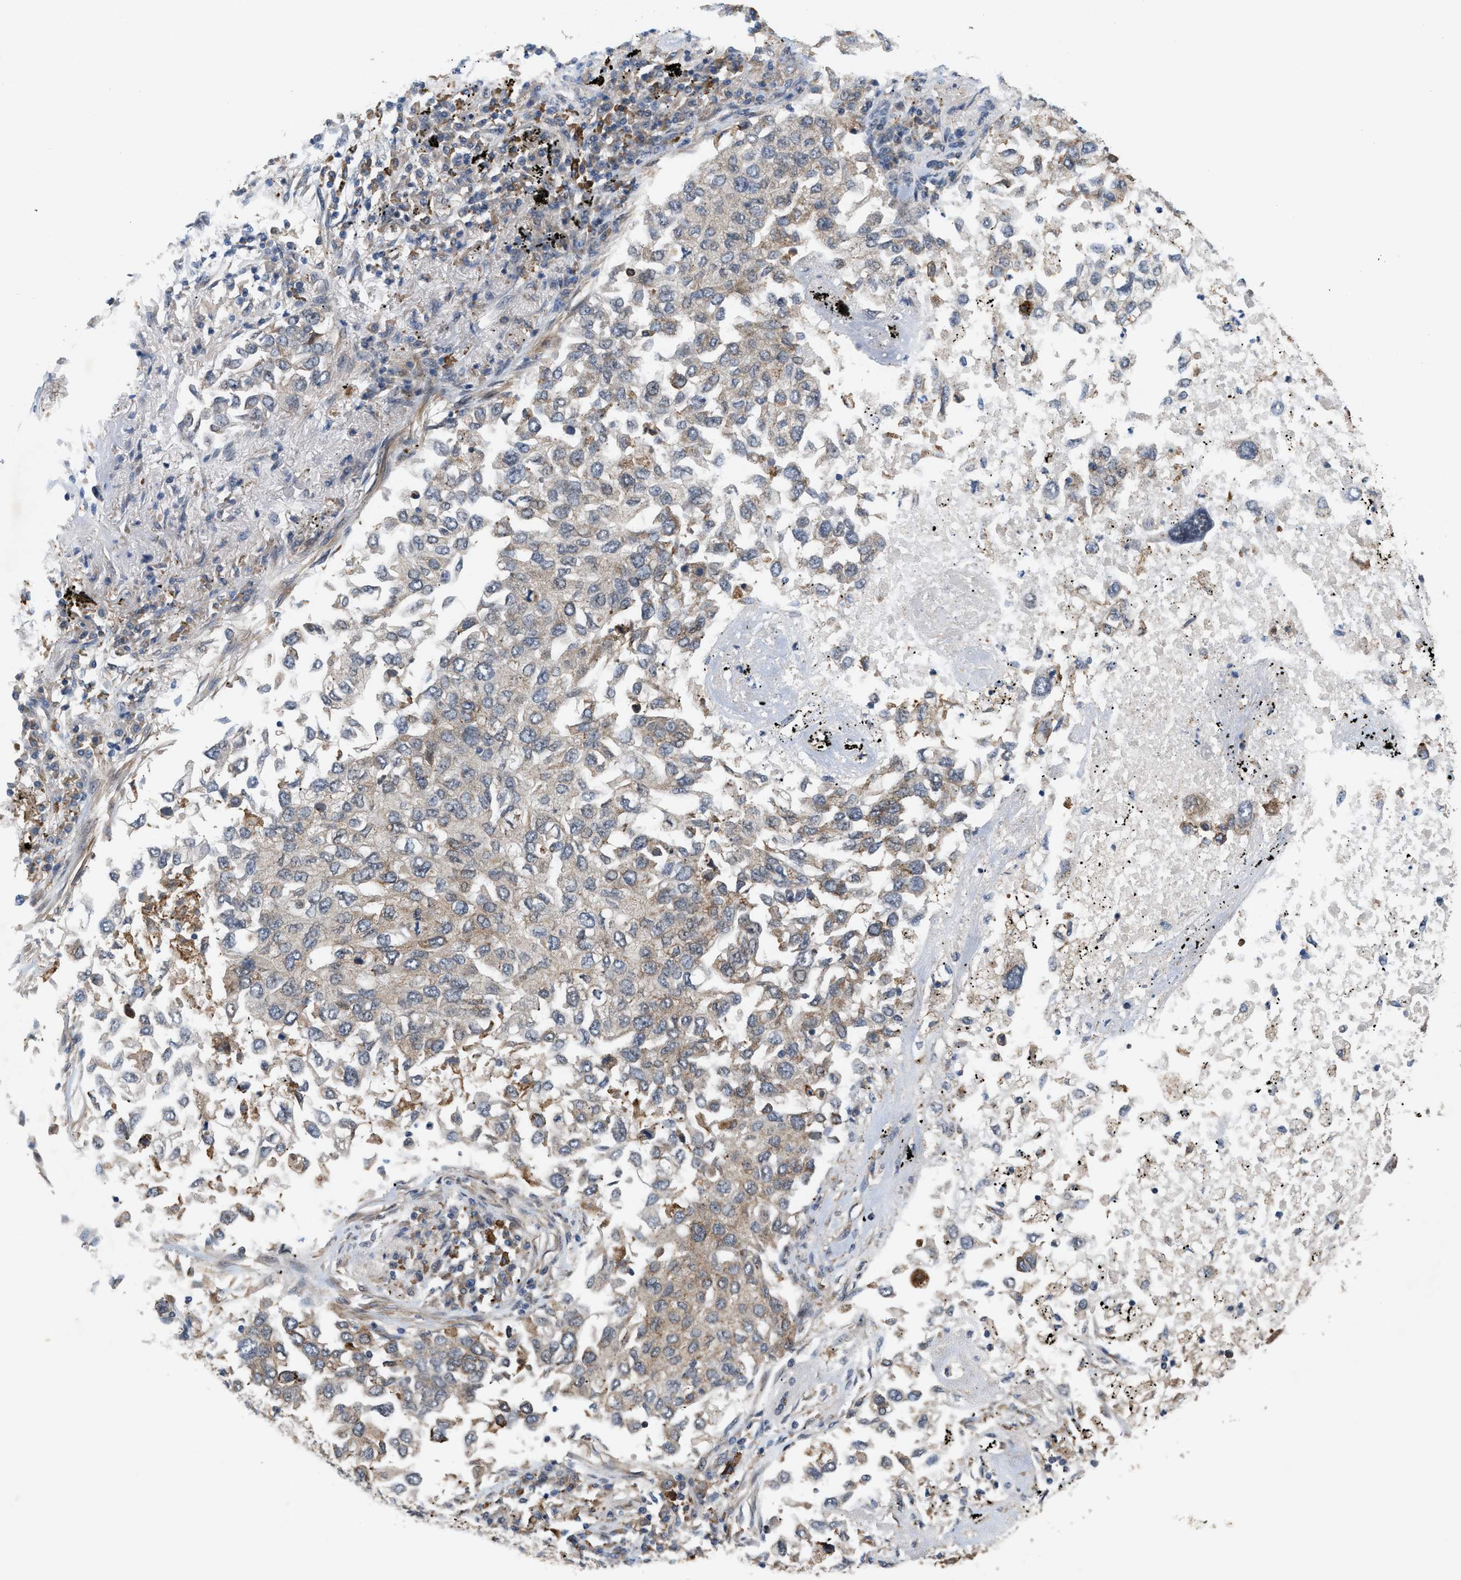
{"staining": {"intensity": "weak", "quantity": "25%-75%", "location": "cytoplasmic/membranous"}, "tissue": "lung cancer", "cell_type": "Tumor cells", "image_type": "cancer", "snomed": [{"axis": "morphology", "description": "Inflammation, NOS"}, {"axis": "morphology", "description": "Adenocarcinoma, NOS"}, {"axis": "topography", "description": "Lung"}], "caption": "Protein staining of lung cancer tissue exhibits weak cytoplasmic/membranous staining in approximately 25%-75% of tumor cells. The staining was performed using DAB, with brown indicating positive protein expression. Nuclei are stained blue with hematoxylin.", "gene": "MFSD6", "patient": {"sex": "male", "age": 63}}